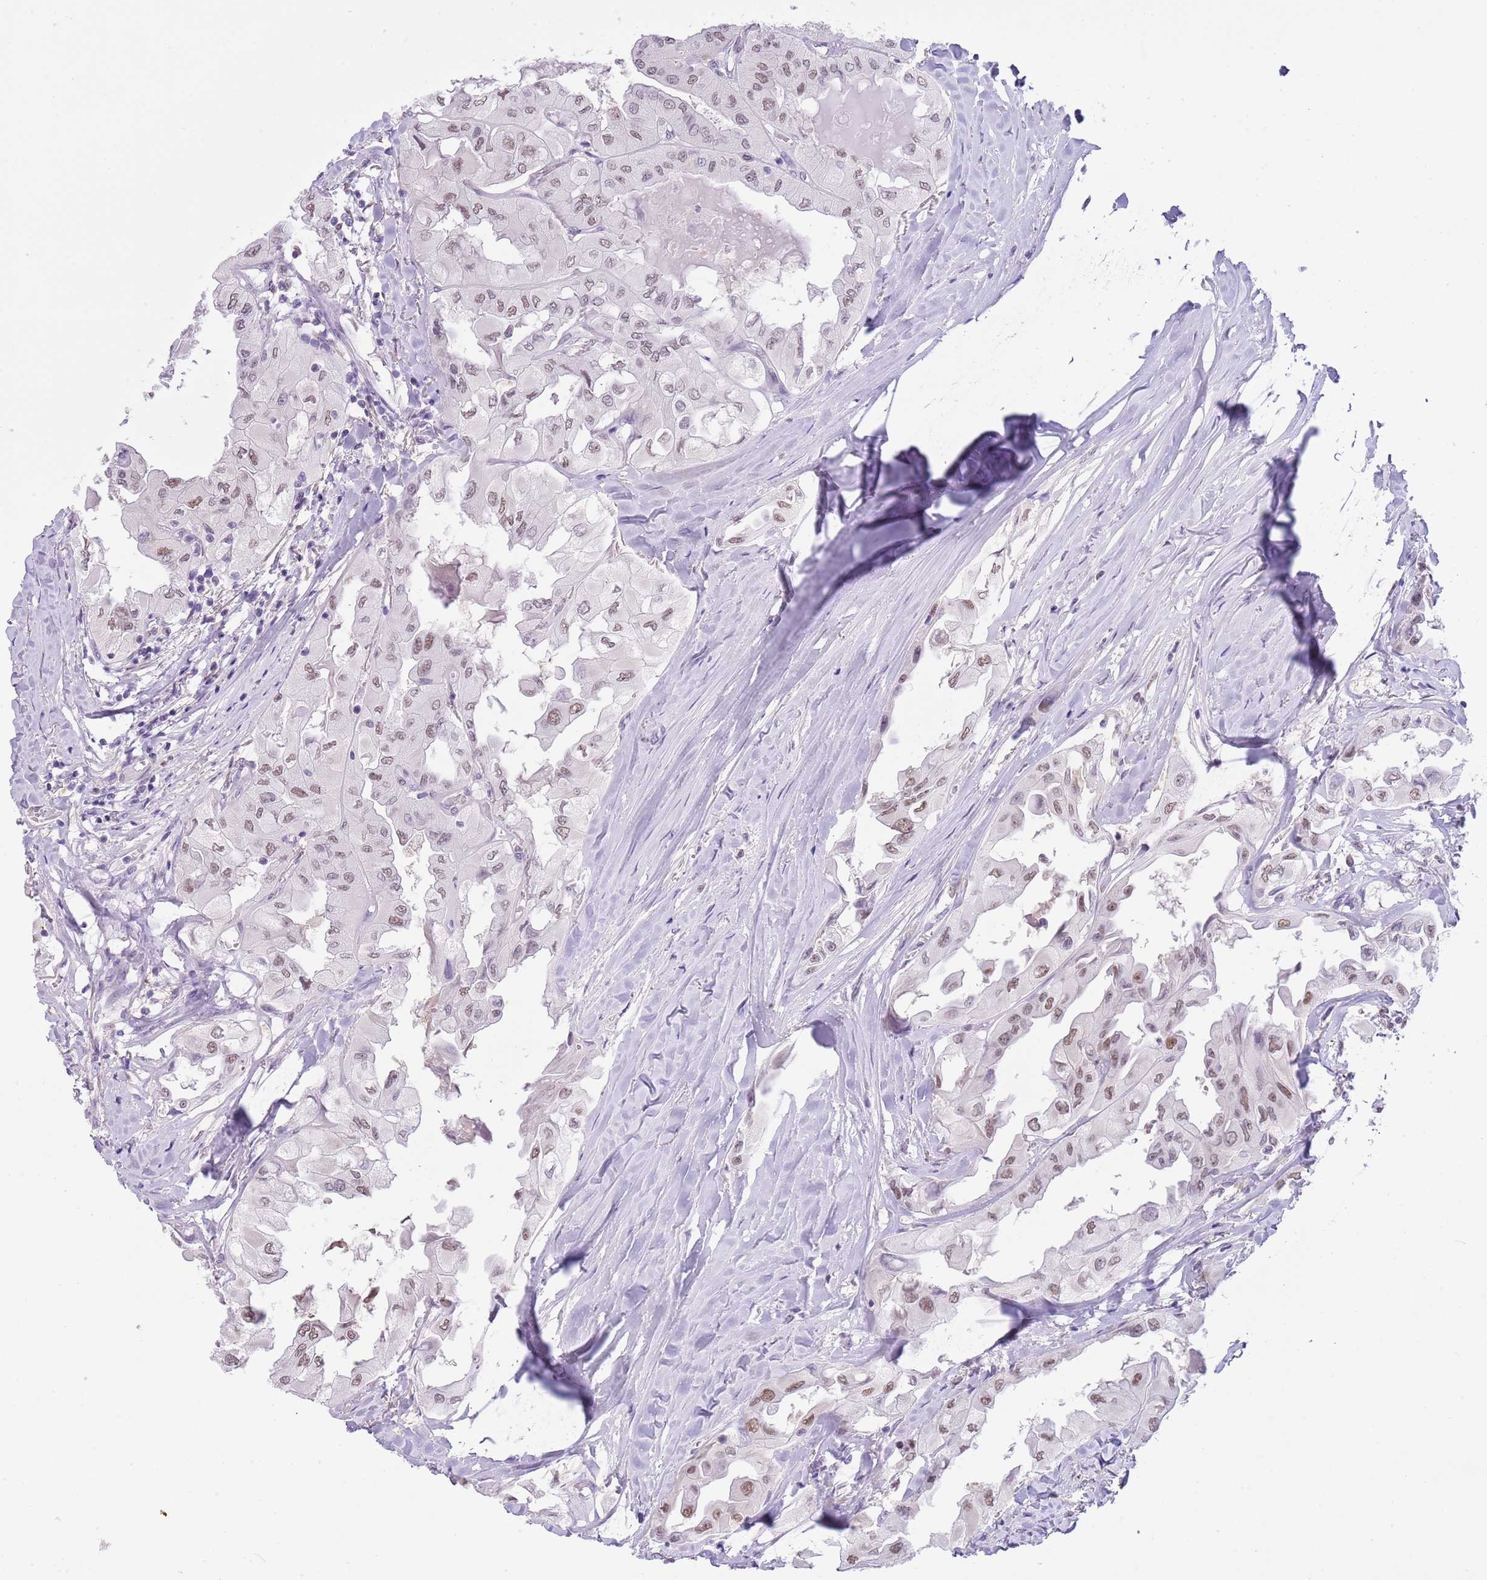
{"staining": {"intensity": "weak", "quantity": ">75%", "location": "nuclear"}, "tissue": "thyroid cancer", "cell_type": "Tumor cells", "image_type": "cancer", "snomed": [{"axis": "morphology", "description": "Normal tissue, NOS"}, {"axis": "morphology", "description": "Papillary adenocarcinoma, NOS"}, {"axis": "topography", "description": "Thyroid gland"}], "caption": "High-magnification brightfield microscopy of thyroid papillary adenocarcinoma stained with DAB (3,3'-diaminobenzidine) (brown) and counterstained with hematoxylin (blue). tumor cells exhibit weak nuclear positivity is seen in approximately>75% of cells.", "gene": "PPP1R17", "patient": {"sex": "female", "age": 59}}